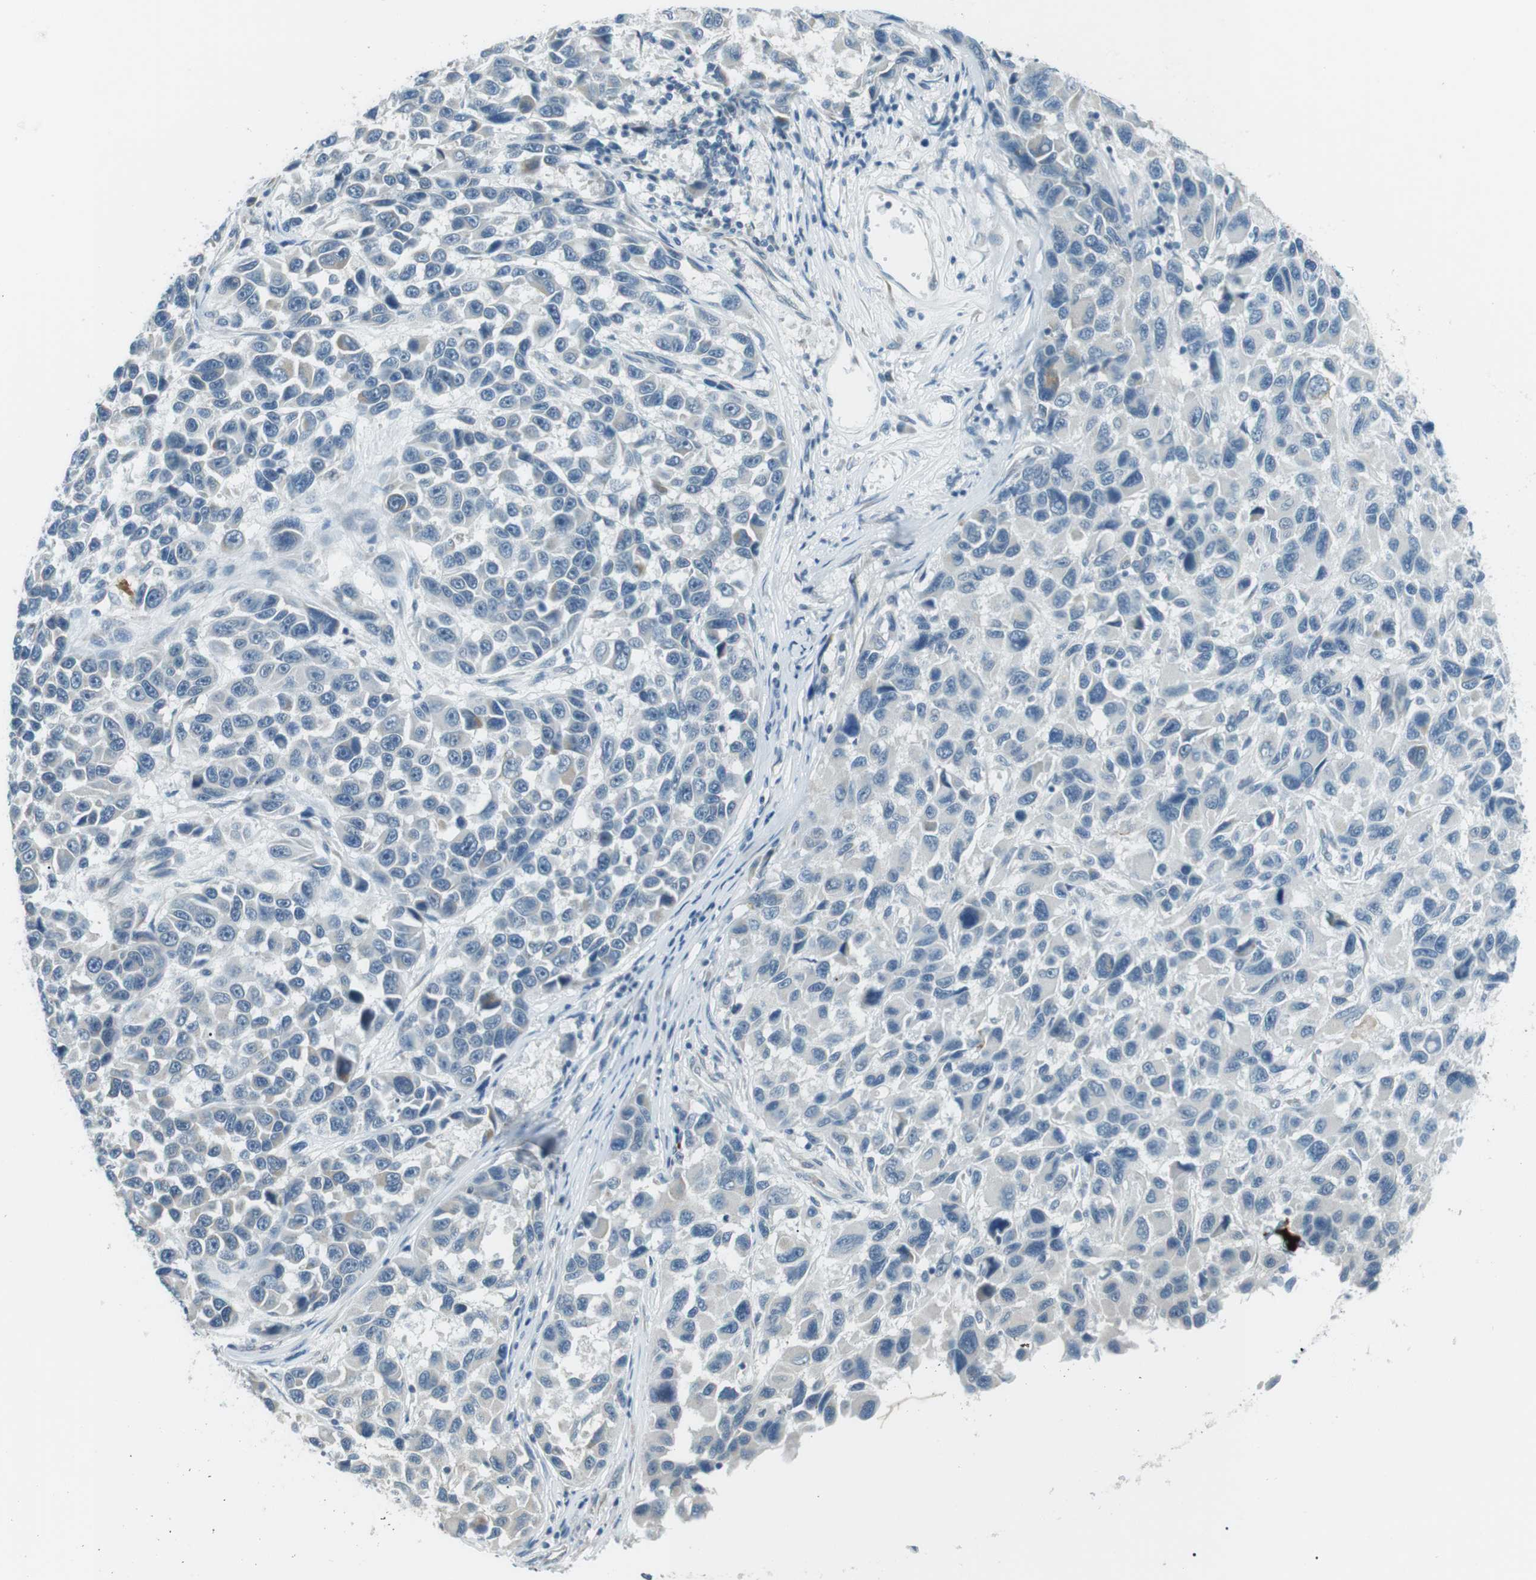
{"staining": {"intensity": "negative", "quantity": "none", "location": "none"}, "tissue": "melanoma", "cell_type": "Tumor cells", "image_type": "cancer", "snomed": [{"axis": "morphology", "description": "Malignant melanoma, NOS"}, {"axis": "topography", "description": "Skin"}], "caption": "DAB (3,3'-diaminobenzidine) immunohistochemical staining of human melanoma exhibits no significant staining in tumor cells.", "gene": "SERPINB2", "patient": {"sex": "male", "age": 53}}